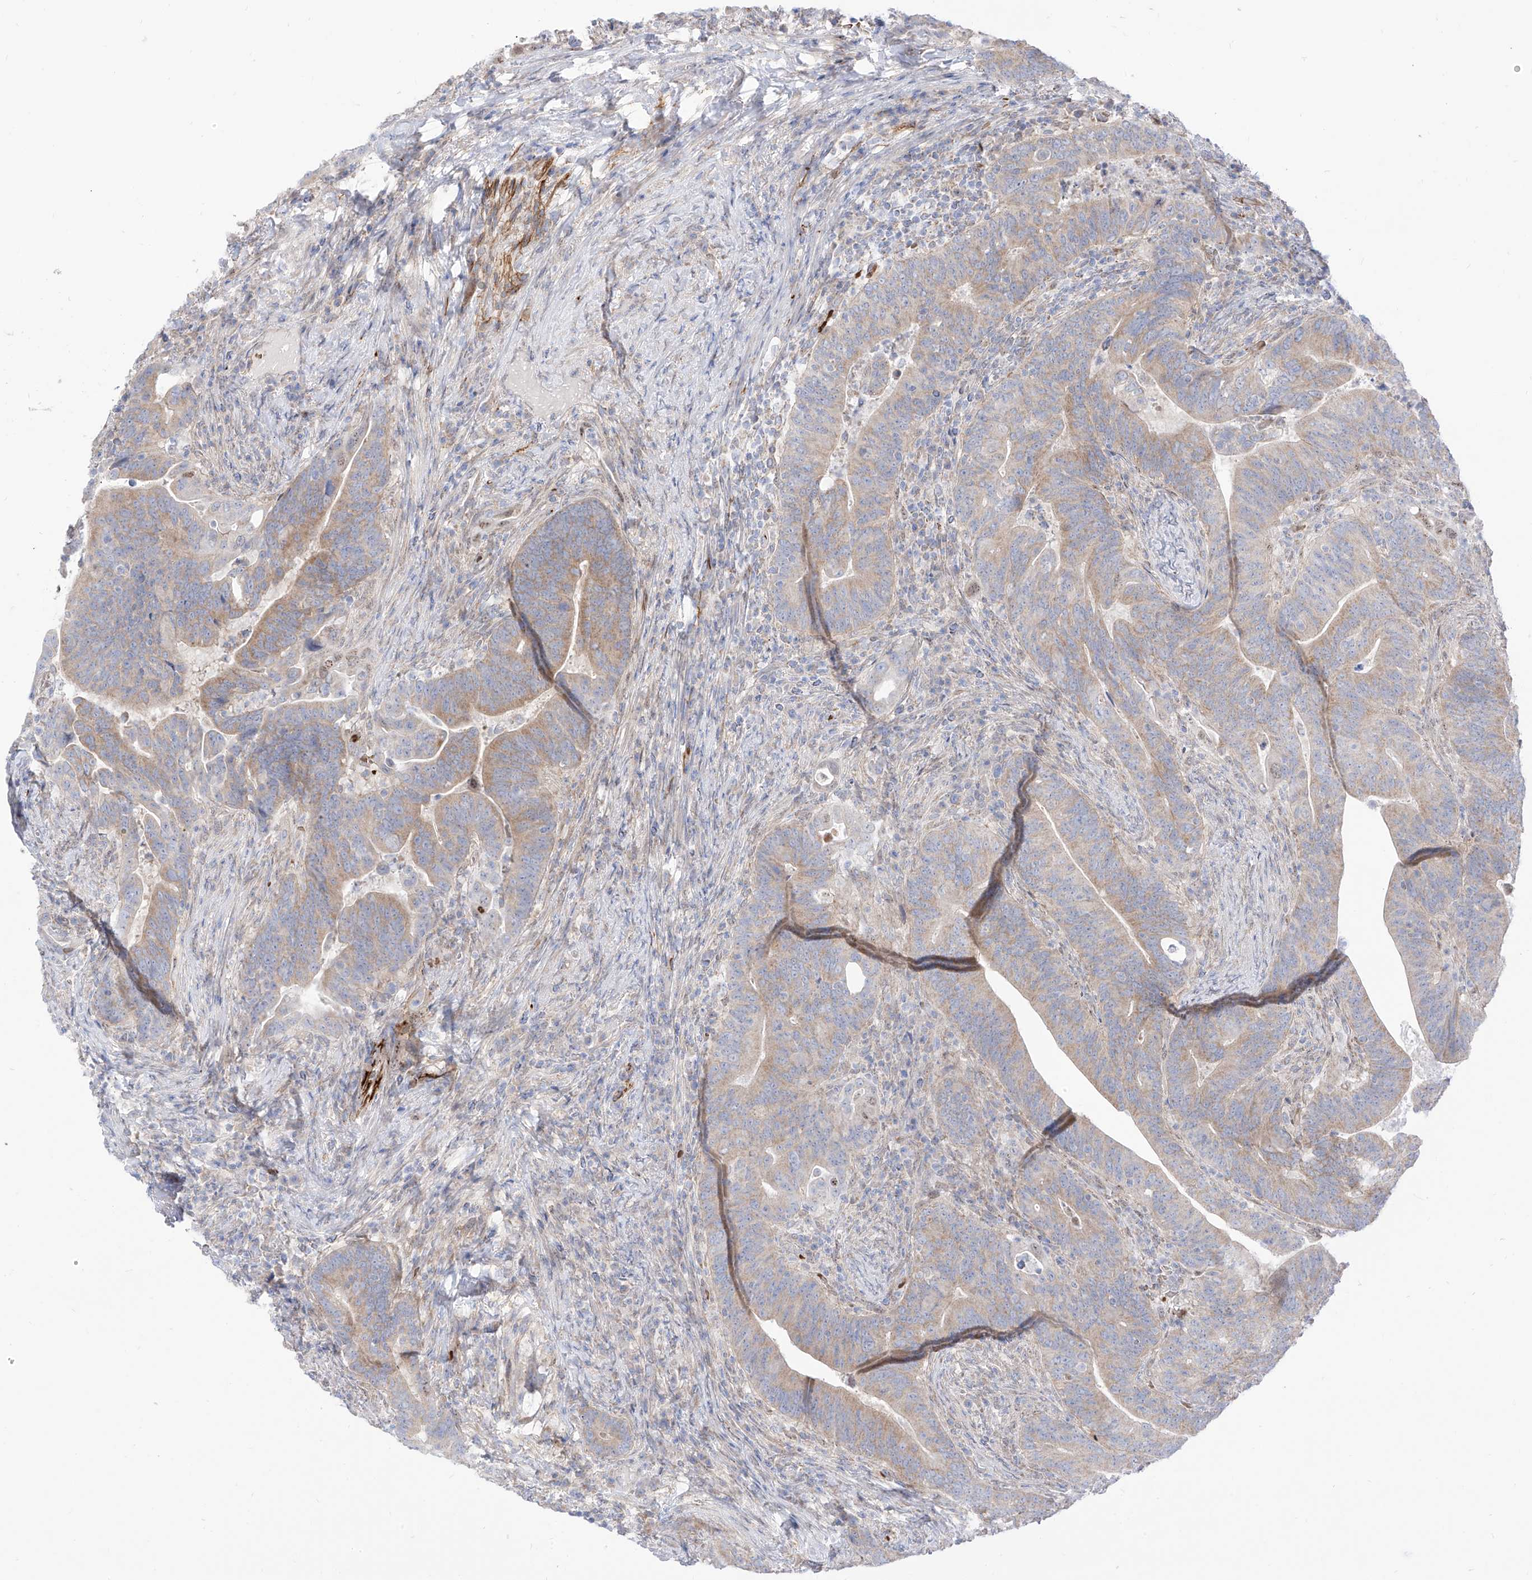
{"staining": {"intensity": "weak", "quantity": ">75%", "location": "cytoplasmic/membranous"}, "tissue": "colorectal cancer", "cell_type": "Tumor cells", "image_type": "cancer", "snomed": [{"axis": "morphology", "description": "Adenocarcinoma, NOS"}, {"axis": "topography", "description": "Colon"}], "caption": "The histopathology image reveals a brown stain indicating the presence of a protein in the cytoplasmic/membranous of tumor cells in colorectal cancer.", "gene": "ARHGEF40", "patient": {"sex": "female", "age": 66}}